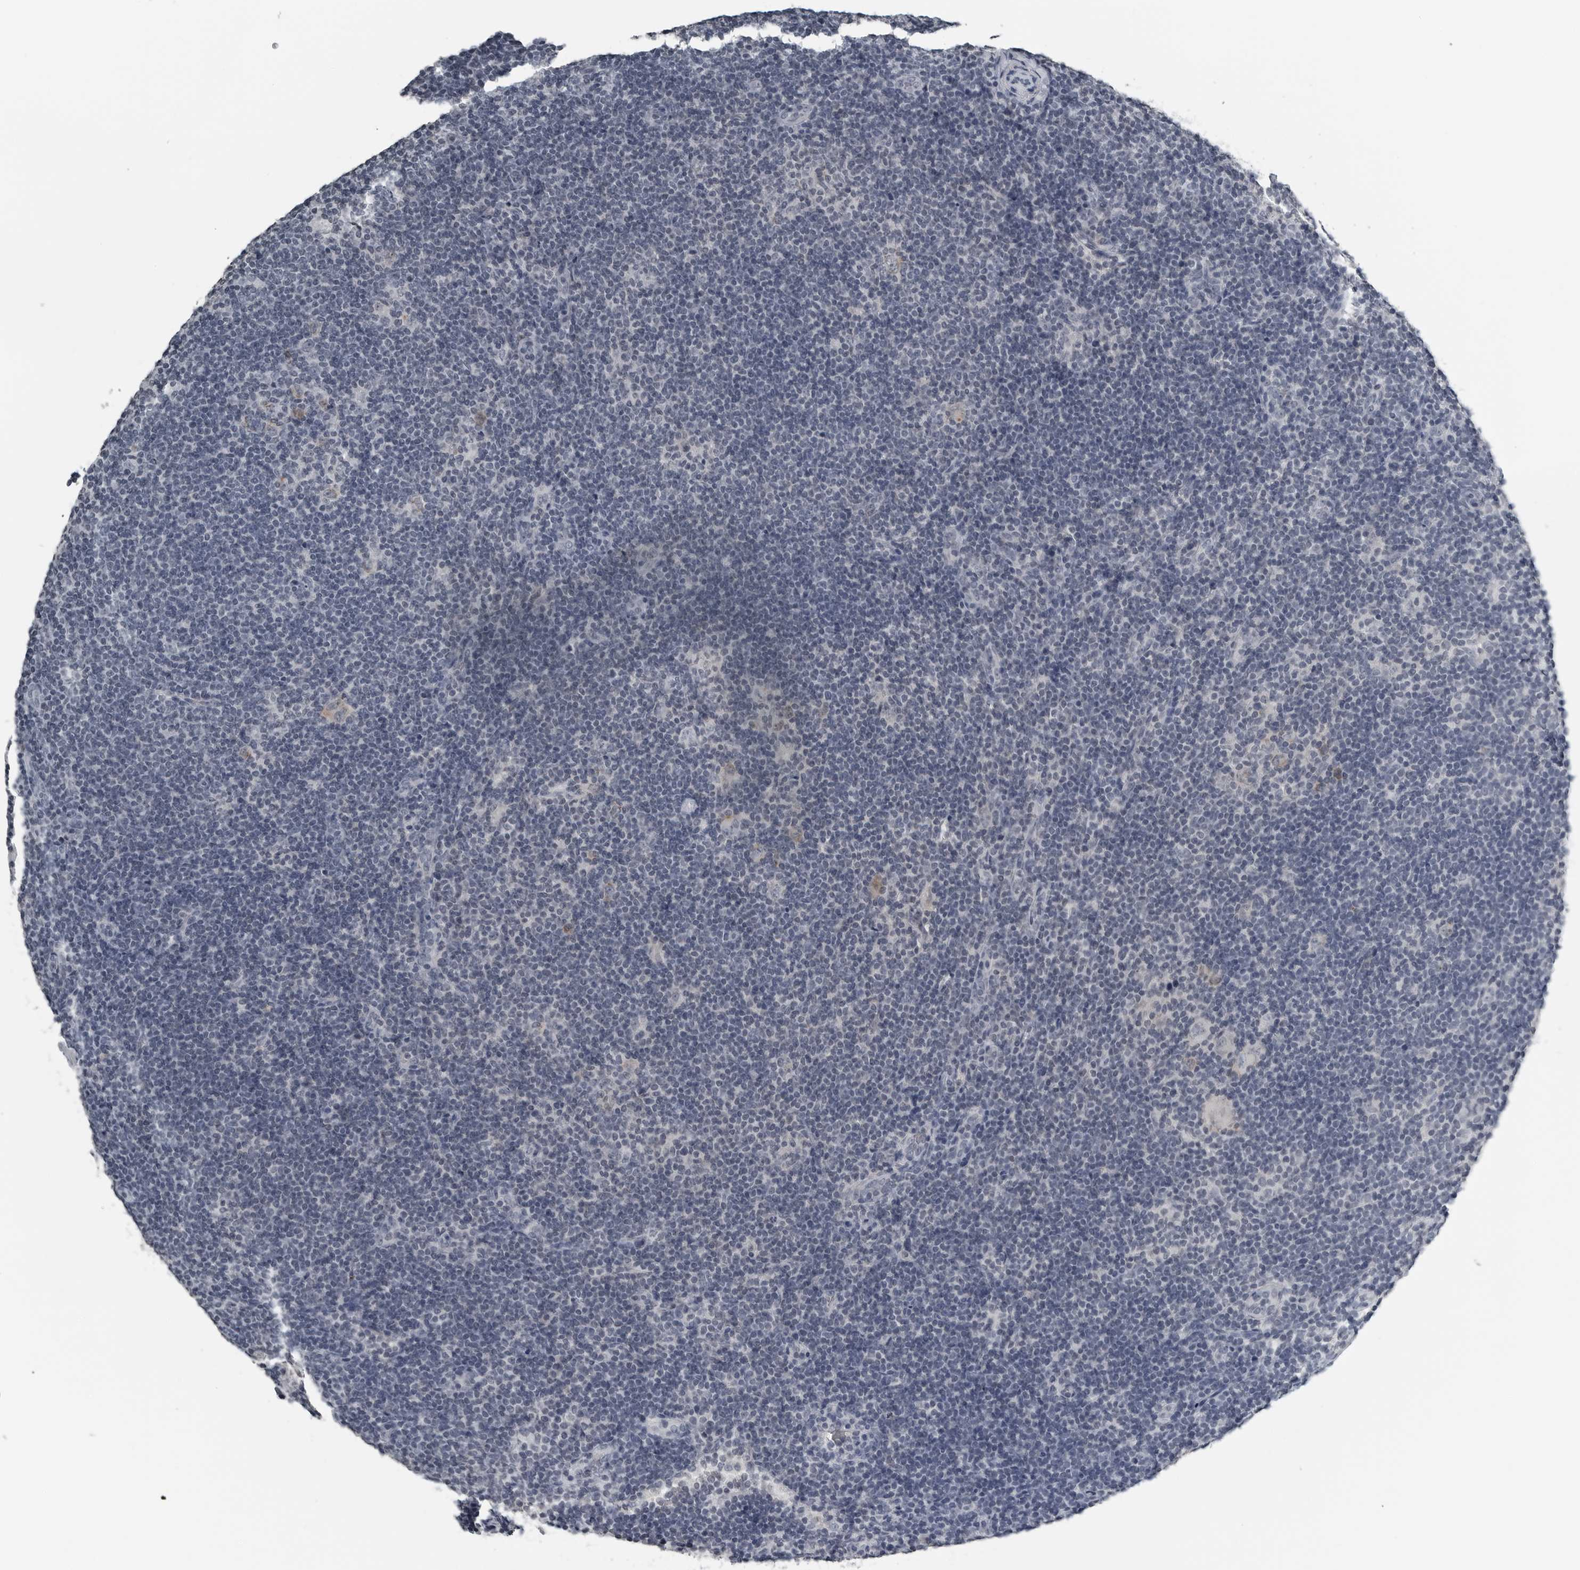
{"staining": {"intensity": "negative", "quantity": "none", "location": "none"}, "tissue": "lymphoma", "cell_type": "Tumor cells", "image_type": "cancer", "snomed": [{"axis": "morphology", "description": "Hodgkin's disease, NOS"}, {"axis": "topography", "description": "Lymph node"}], "caption": "This is an immunohistochemistry (IHC) histopathology image of human lymphoma. There is no expression in tumor cells.", "gene": "SPINK1", "patient": {"sex": "female", "age": 57}}